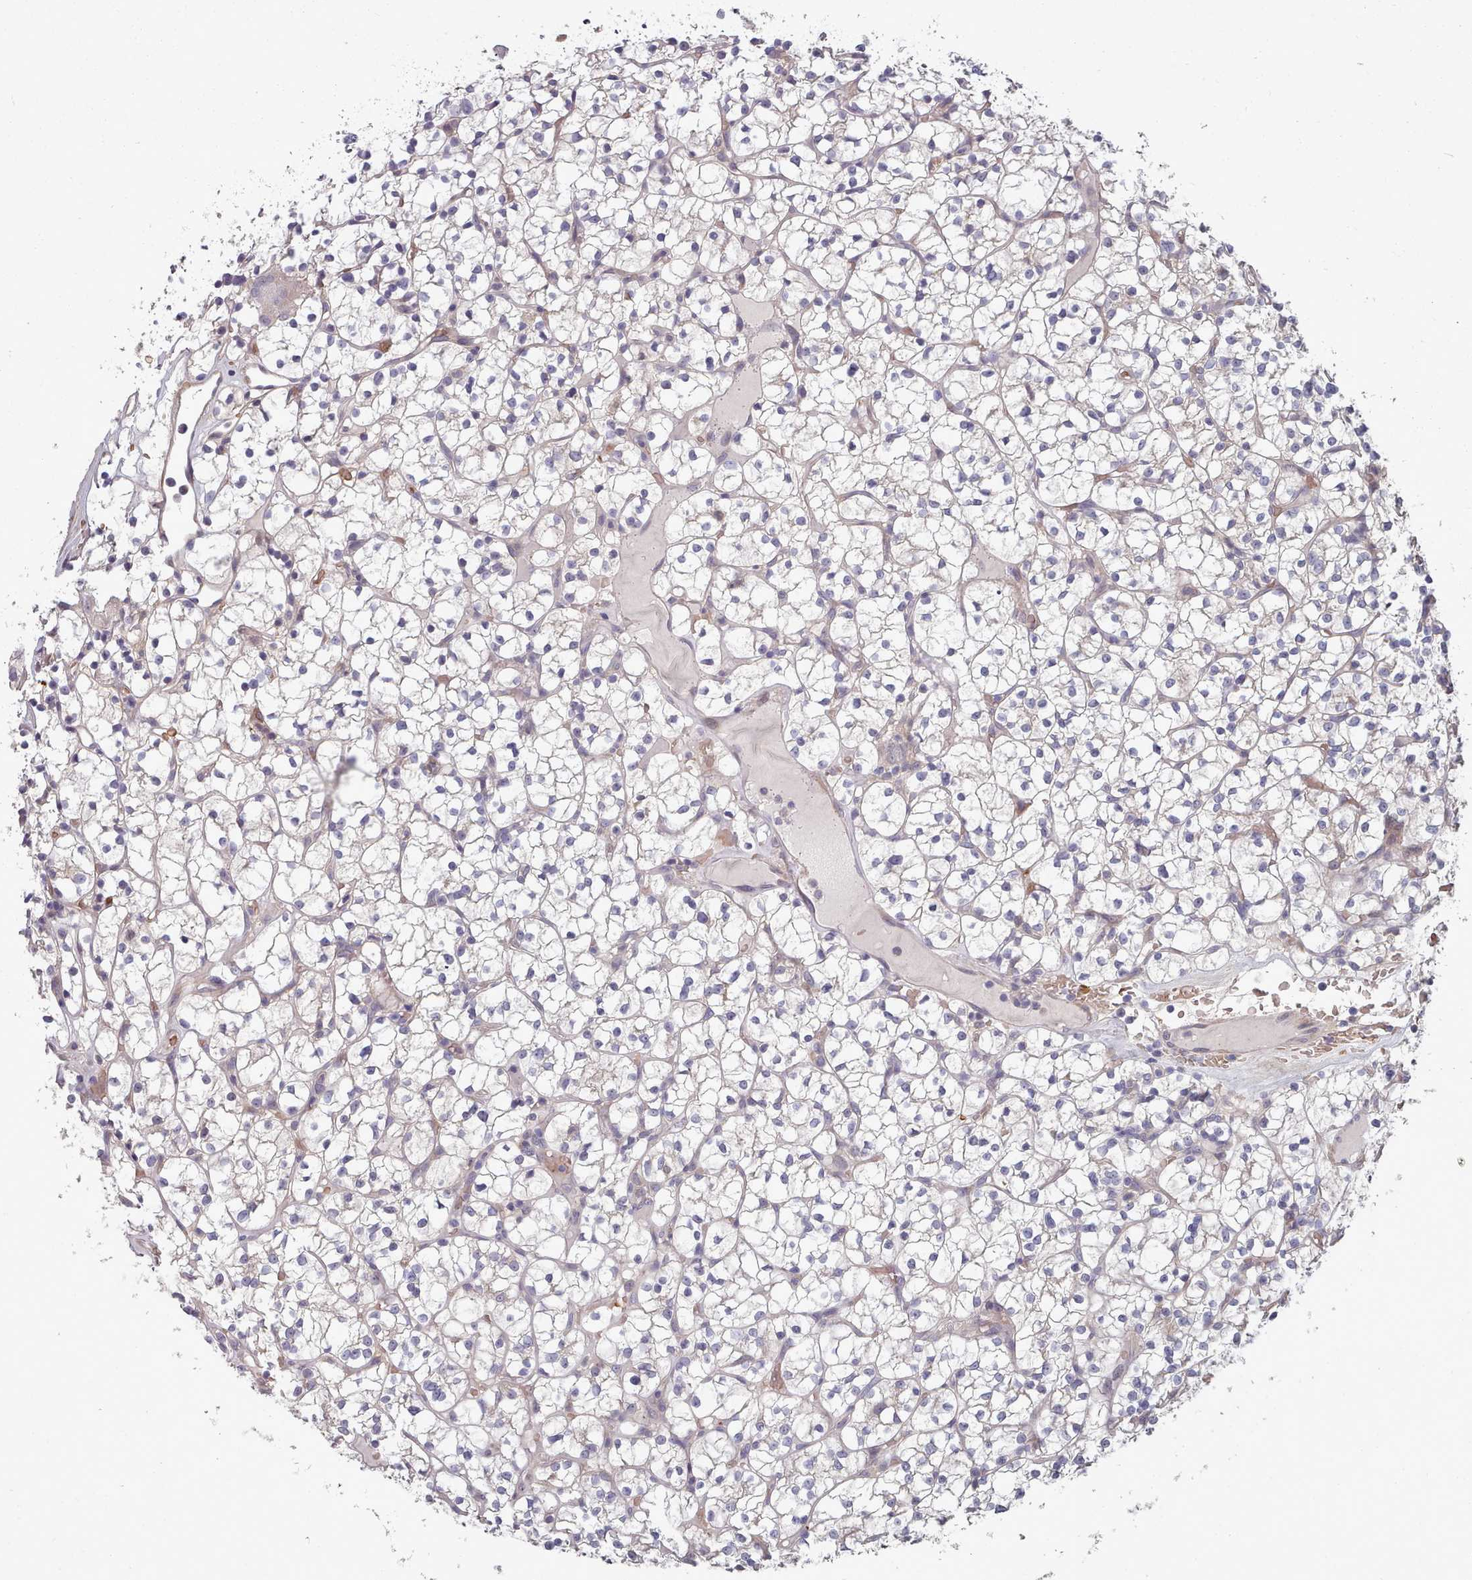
{"staining": {"intensity": "negative", "quantity": "none", "location": "none"}, "tissue": "renal cancer", "cell_type": "Tumor cells", "image_type": "cancer", "snomed": [{"axis": "morphology", "description": "Adenocarcinoma, NOS"}, {"axis": "topography", "description": "Kidney"}], "caption": "Immunohistochemistry (IHC) image of renal cancer stained for a protein (brown), which shows no positivity in tumor cells.", "gene": "CLNS1A", "patient": {"sex": "female", "age": 64}}